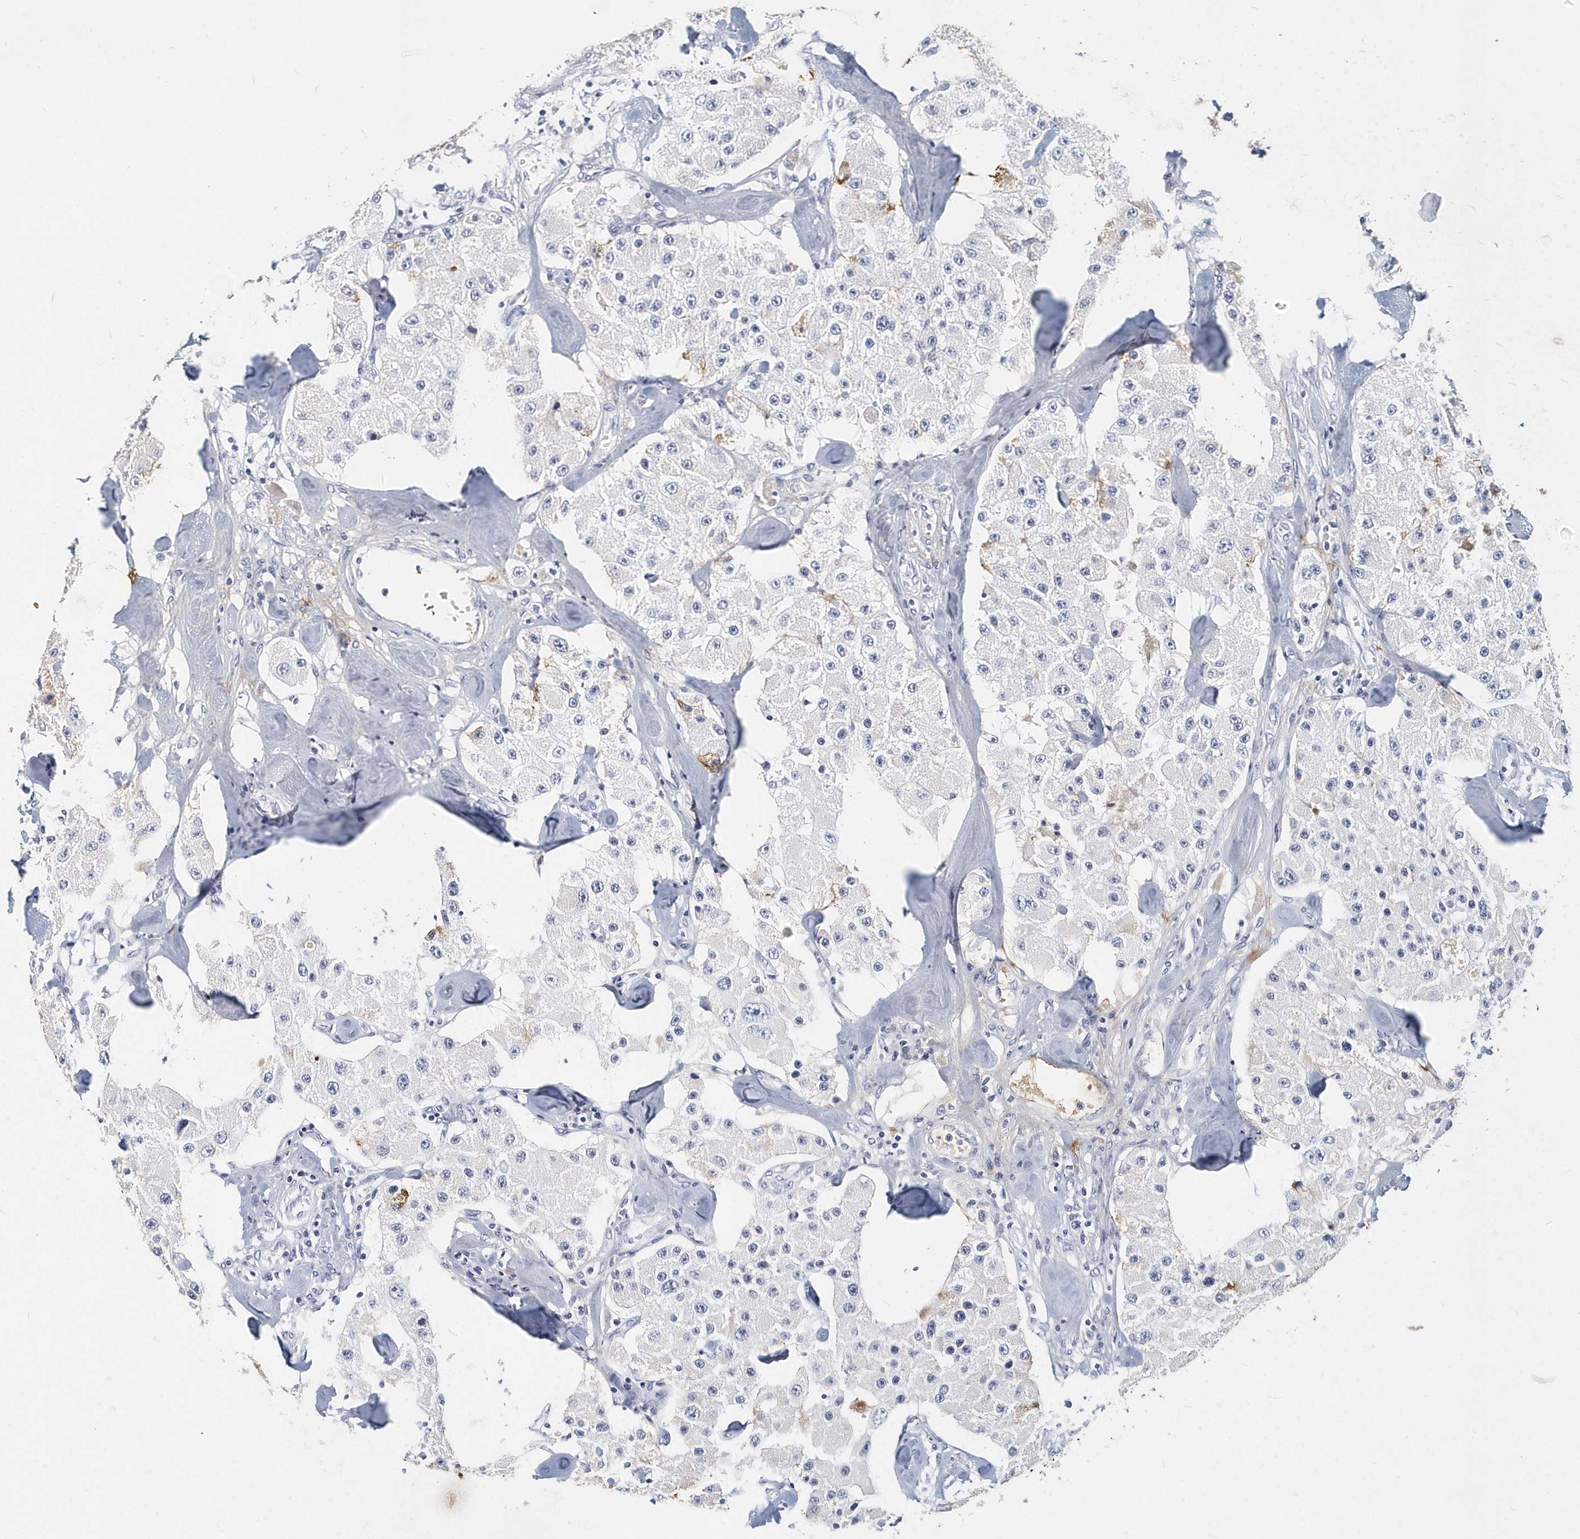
{"staining": {"intensity": "negative", "quantity": "none", "location": "none"}, "tissue": "carcinoid", "cell_type": "Tumor cells", "image_type": "cancer", "snomed": [{"axis": "morphology", "description": "Carcinoid, malignant, NOS"}, {"axis": "topography", "description": "Pancreas"}], "caption": "This is a histopathology image of immunohistochemistry (IHC) staining of carcinoid, which shows no staining in tumor cells.", "gene": "ITGA2B", "patient": {"sex": "male", "age": 41}}